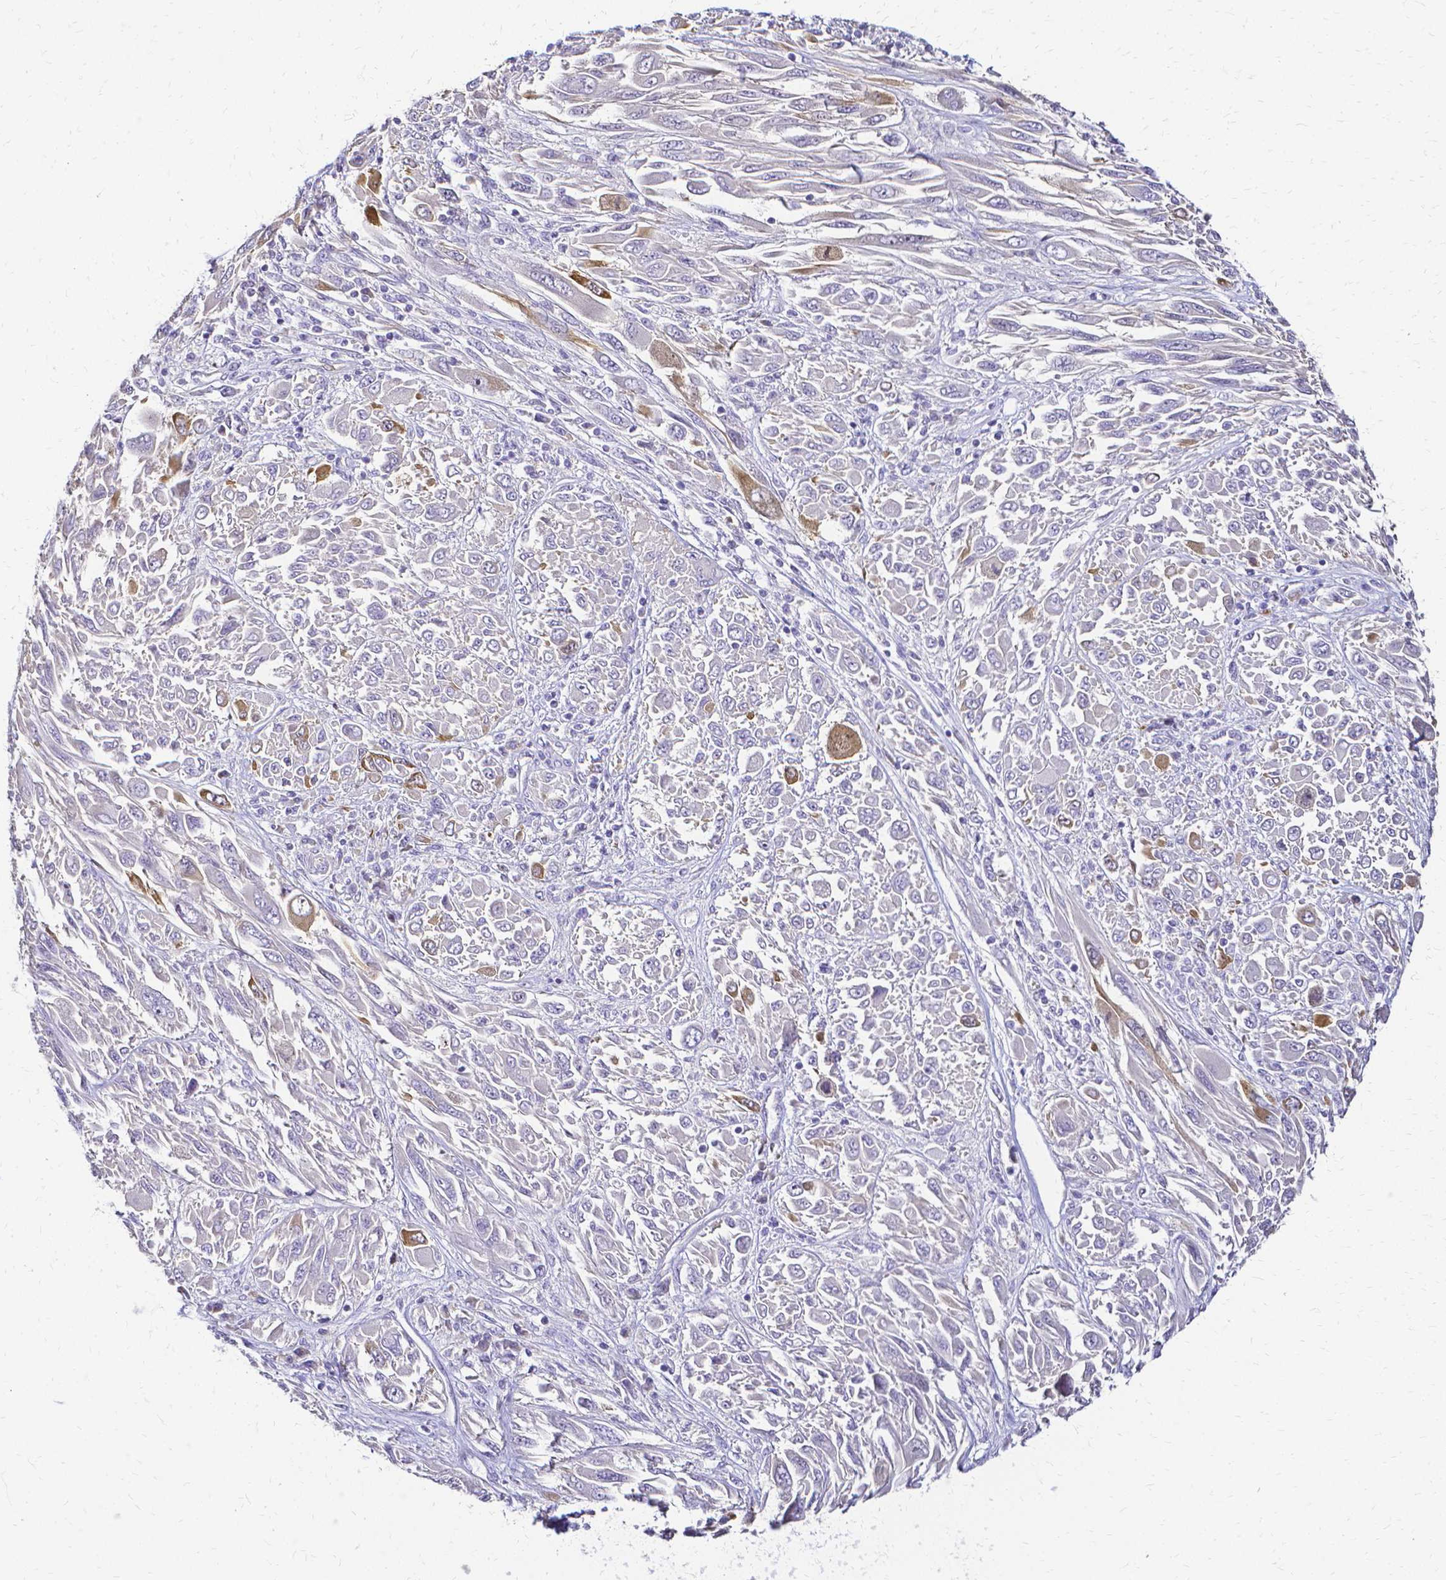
{"staining": {"intensity": "moderate", "quantity": "<25%", "location": "cytoplasmic/membranous"}, "tissue": "melanoma", "cell_type": "Tumor cells", "image_type": "cancer", "snomed": [{"axis": "morphology", "description": "Malignant melanoma, NOS"}, {"axis": "topography", "description": "Skin"}], "caption": "Brown immunohistochemical staining in melanoma displays moderate cytoplasmic/membranous positivity in about <25% of tumor cells.", "gene": "CCNB1", "patient": {"sex": "female", "age": 91}}